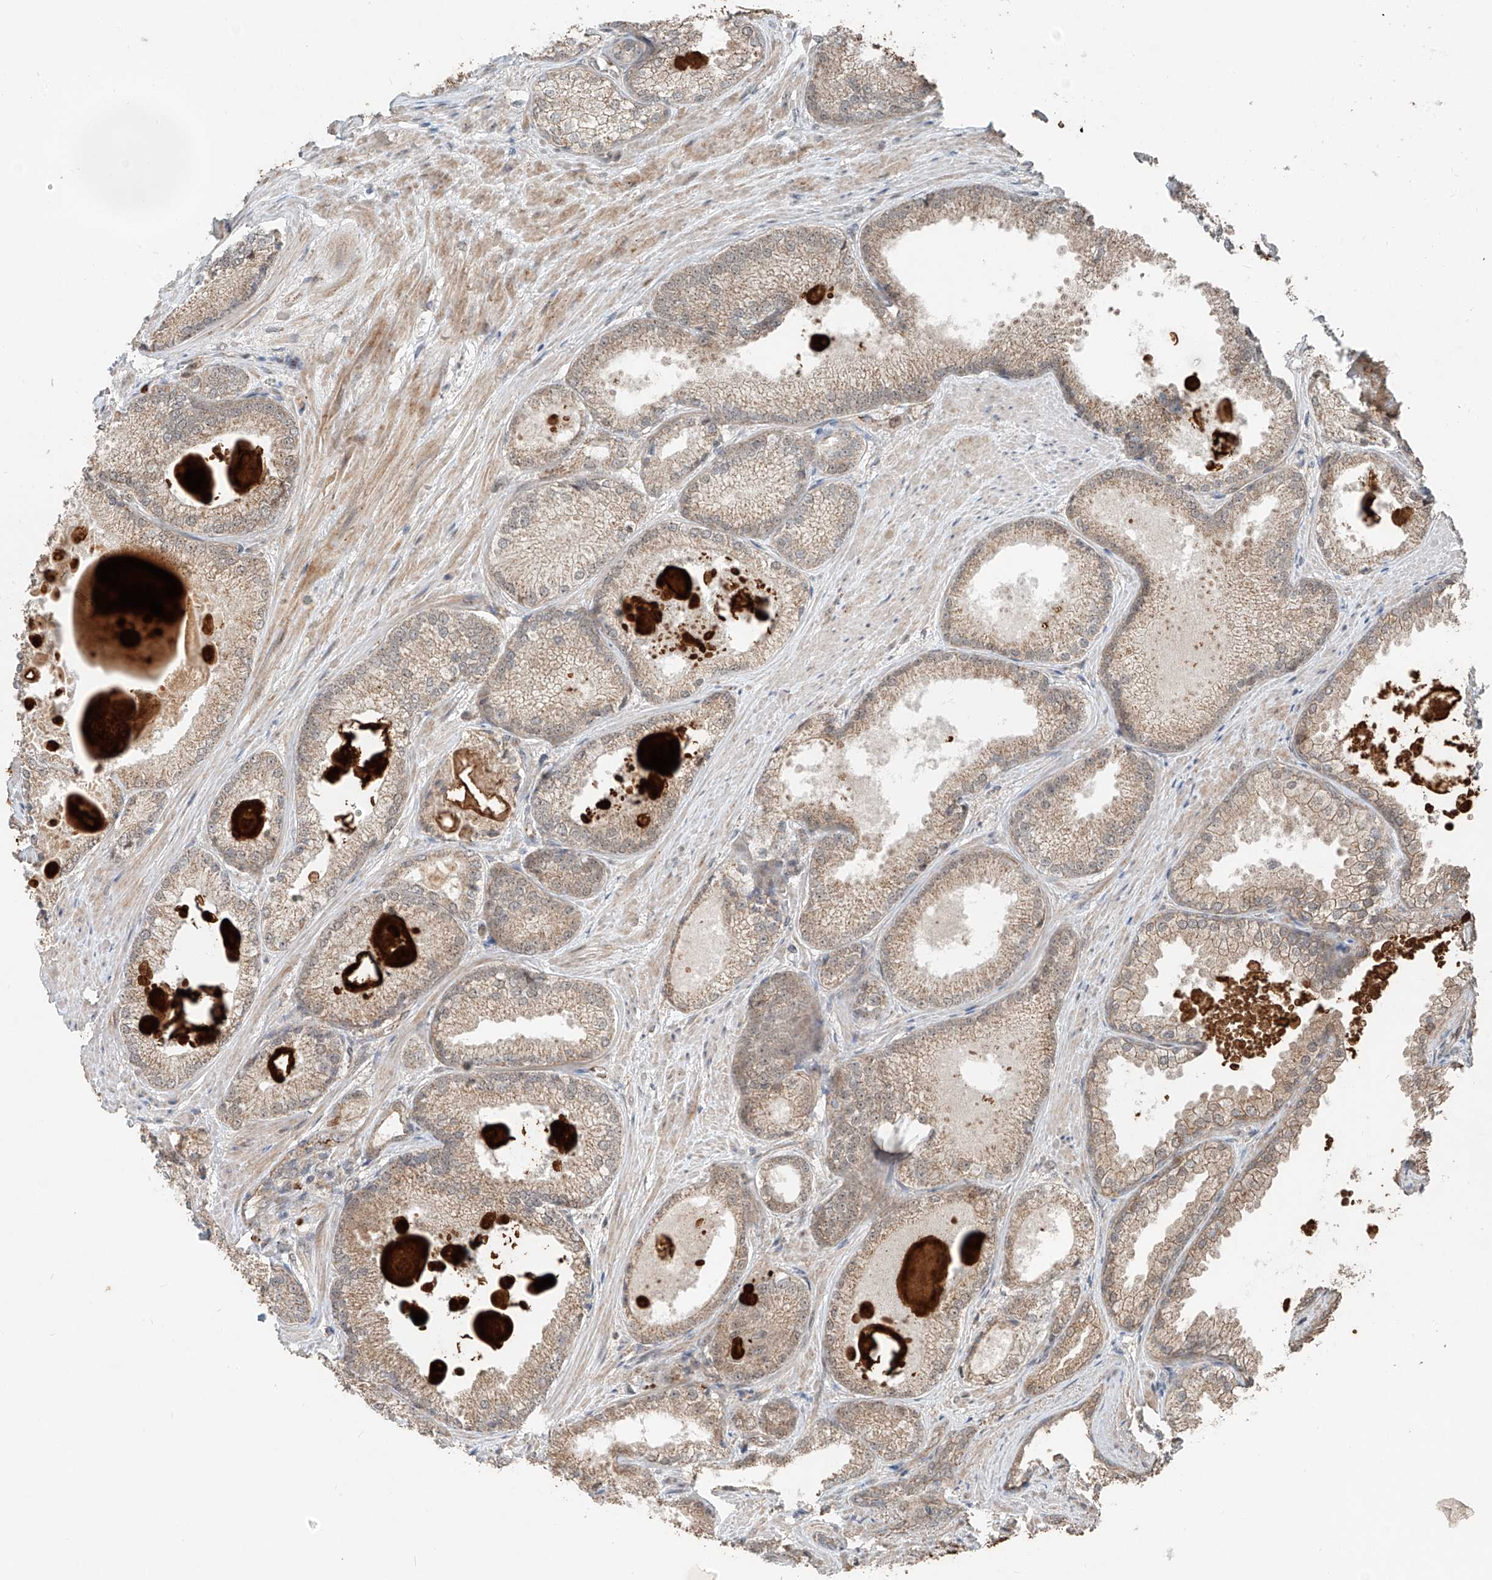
{"staining": {"intensity": "moderate", "quantity": "25%-75%", "location": "cytoplasmic/membranous"}, "tissue": "prostate cancer", "cell_type": "Tumor cells", "image_type": "cancer", "snomed": [{"axis": "morphology", "description": "Adenocarcinoma, High grade"}, {"axis": "topography", "description": "Prostate"}], "caption": "Immunohistochemistry (IHC) of prostate high-grade adenocarcinoma shows medium levels of moderate cytoplasmic/membranous staining in approximately 25%-75% of tumor cells.", "gene": "ZNF620", "patient": {"sex": "male", "age": 66}}